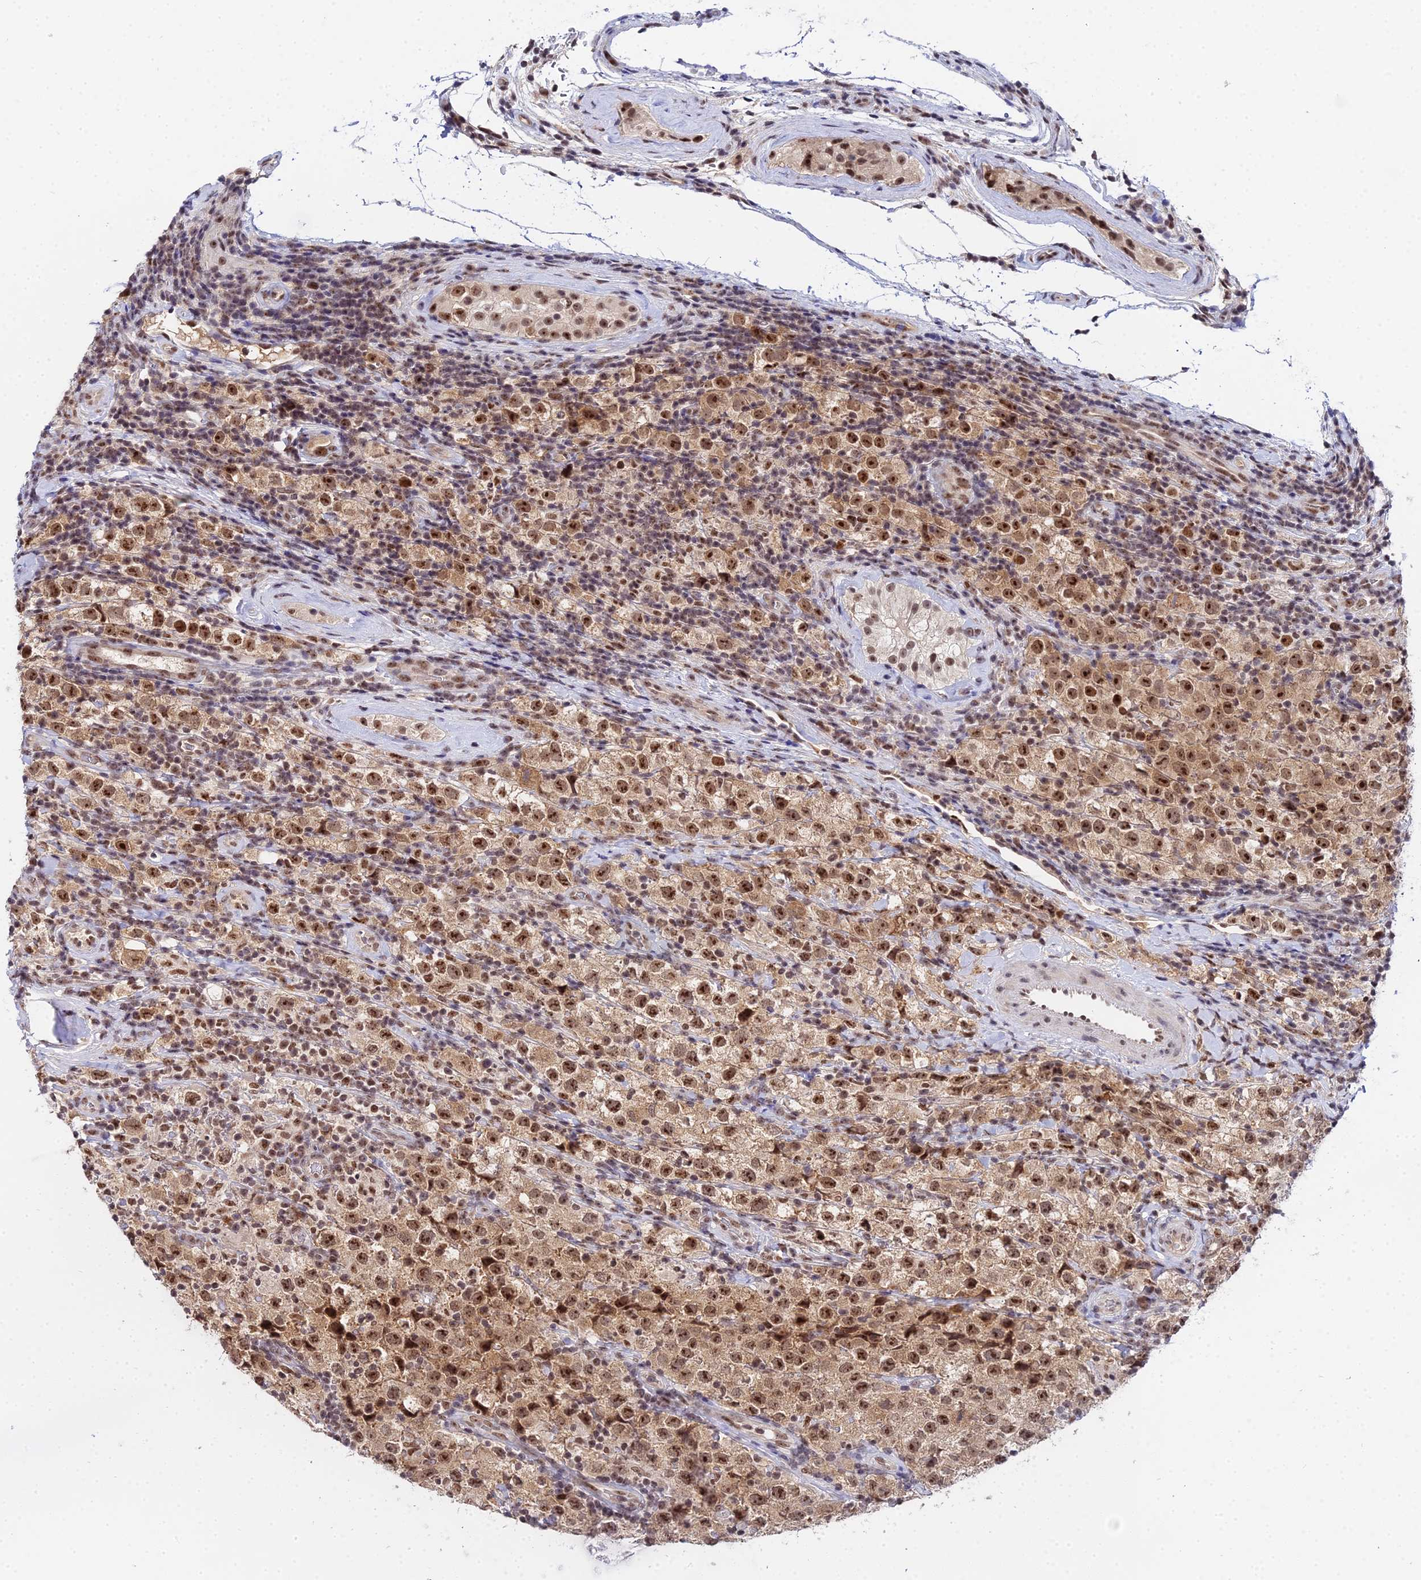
{"staining": {"intensity": "moderate", "quantity": ">75%", "location": "nuclear"}, "tissue": "testis cancer", "cell_type": "Tumor cells", "image_type": "cancer", "snomed": [{"axis": "morphology", "description": "Seminoma, NOS"}, {"axis": "morphology", "description": "Carcinoma, Embryonal, NOS"}, {"axis": "topography", "description": "Testis"}], "caption": "Brown immunohistochemical staining in human testis cancer displays moderate nuclear staining in about >75% of tumor cells.", "gene": "EXOSC3", "patient": {"sex": "male", "age": 41}}